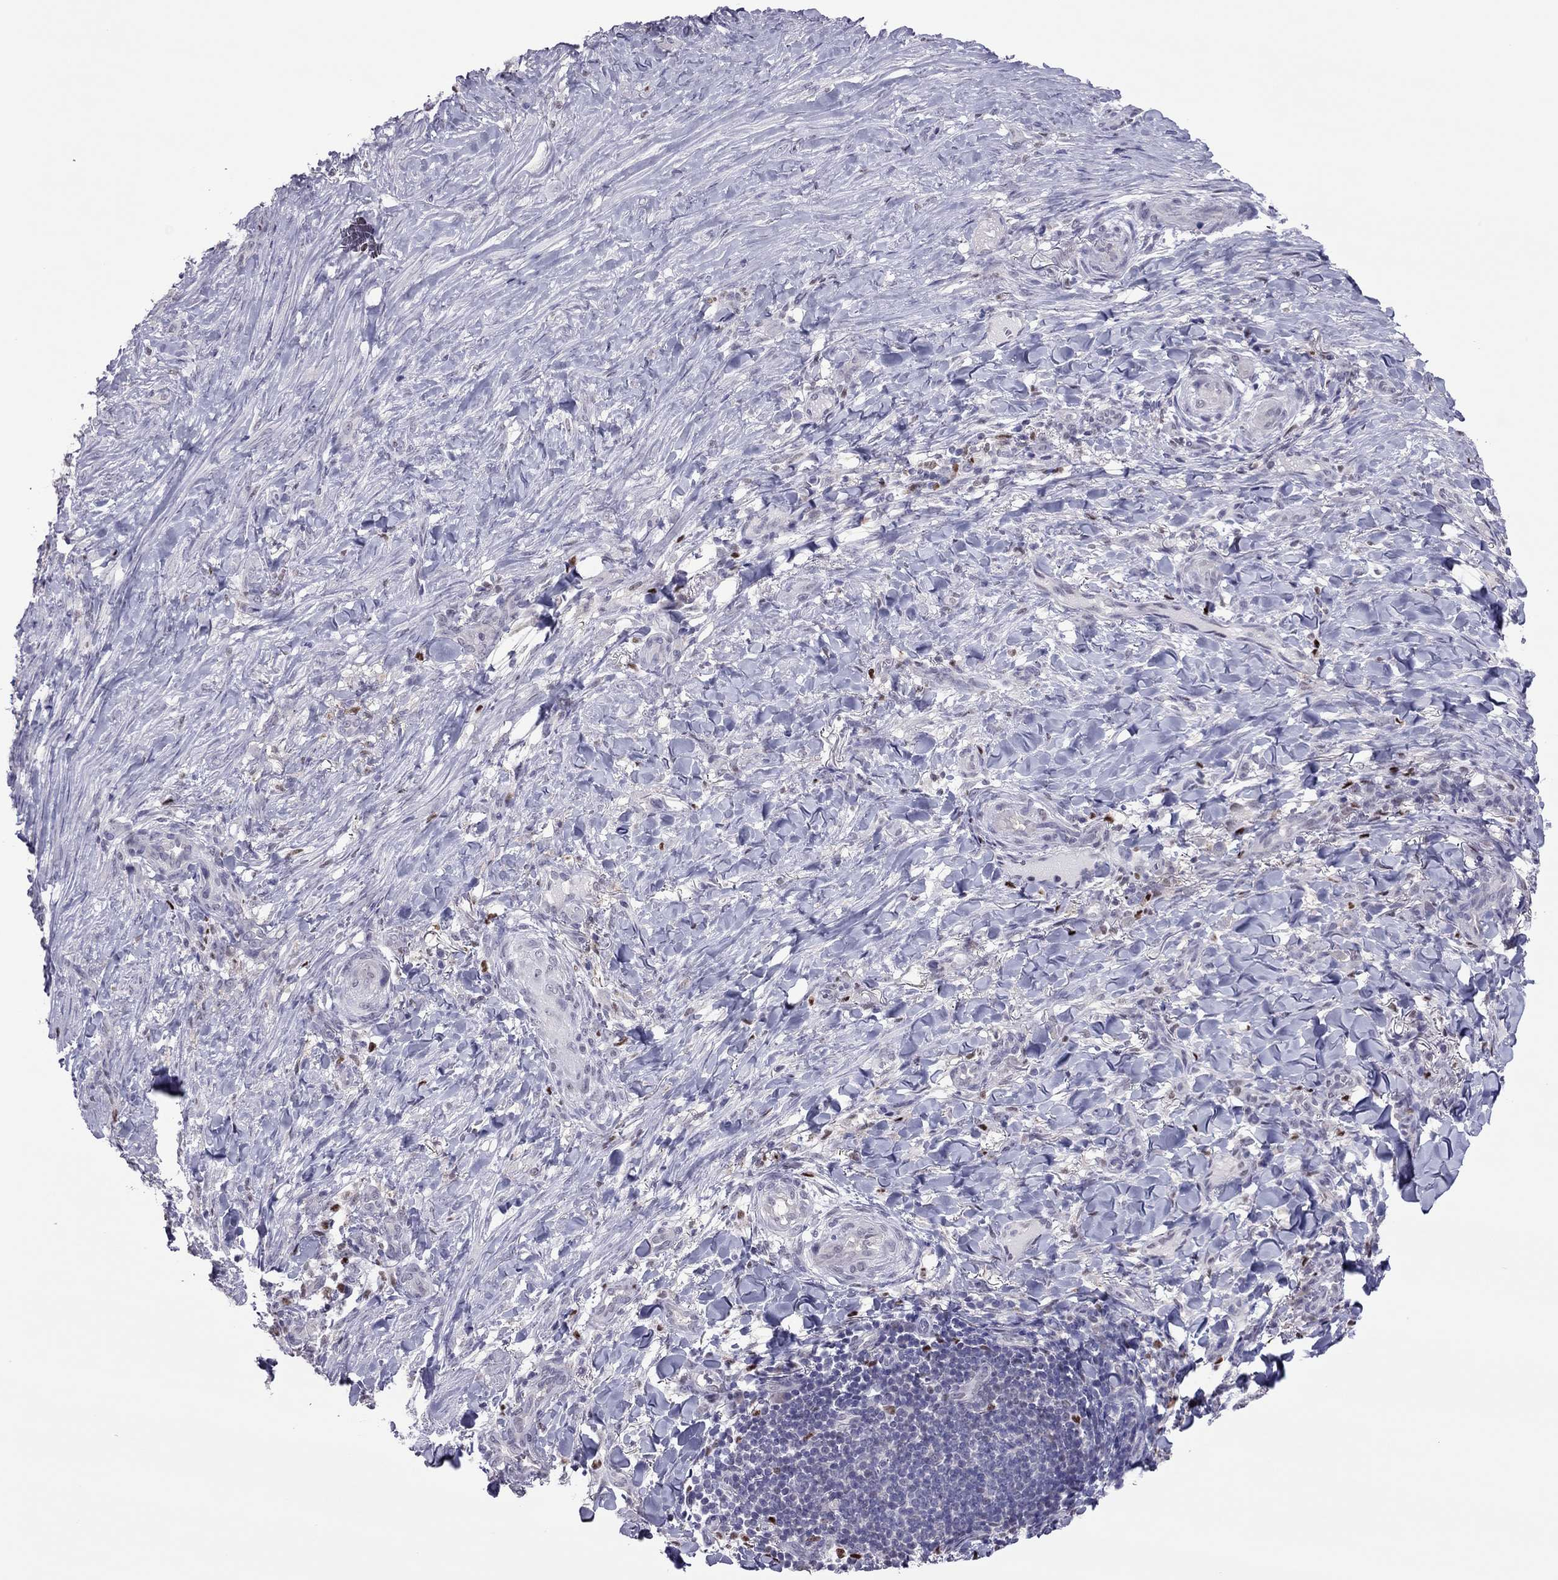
{"staining": {"intensity": "negative", "quantity": "none", "location": "none"}, "tissue": "skin cancer", "cell_type": "Tumor cells", "image_type": "cancer", "snomed": [{"axis": "morphology", "description": "Basal cell carcinoma"}, {"axis": "topography", "description": "Skin"}], "caption": "This is an IHC micrograph of basal cell carcinoma (skin). There is no positivity in tumor cells.", "gene": "SPINT3", "patient": {"sex": "female", "age": 69}}